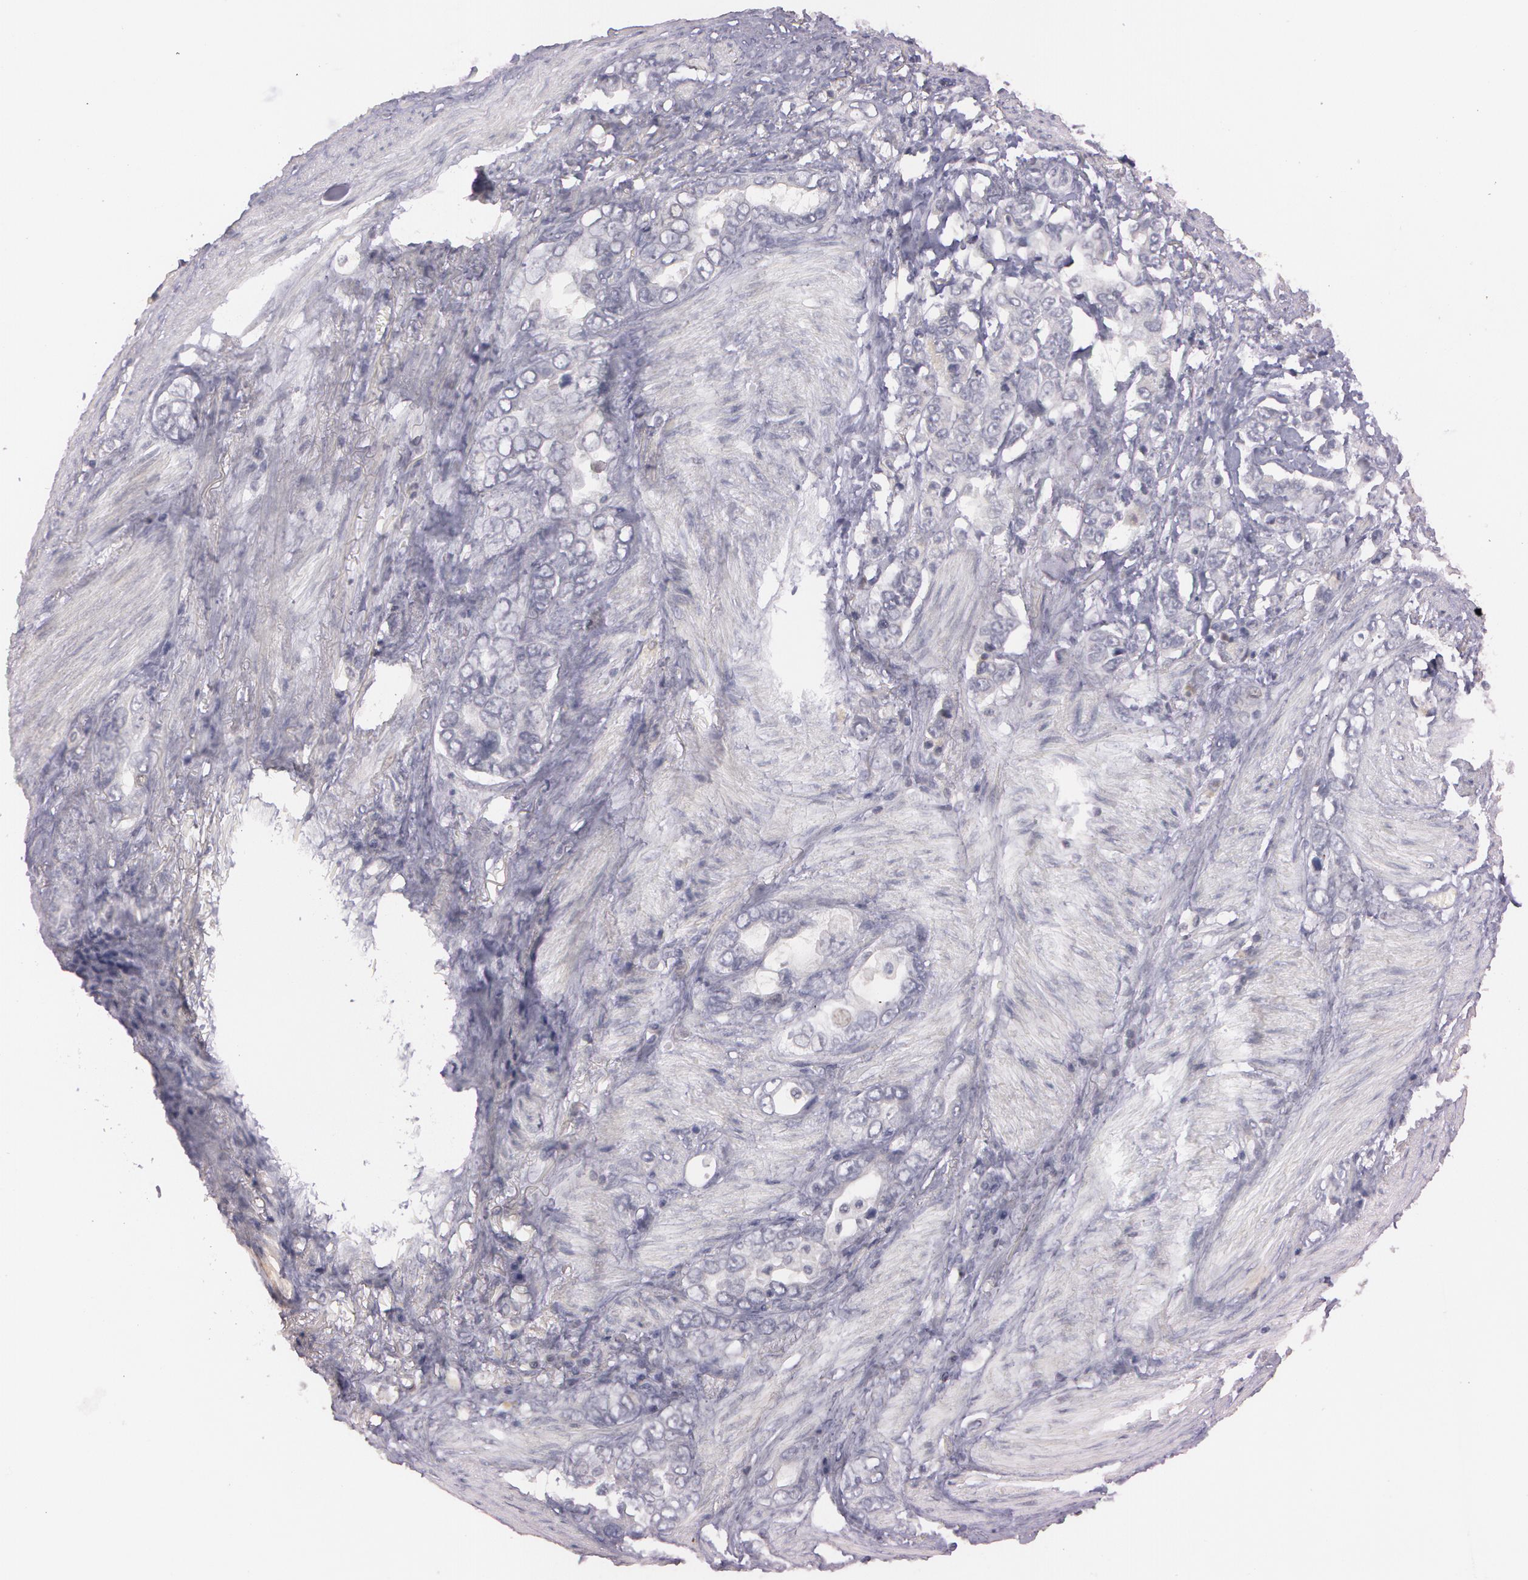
{"staining": {"intensity": "negative", "quantity": "none", "location": "none"}, "tissue": "stomach cancer", "cell_type": "Tumor cells", "image_type": "cancer", "snomed": [{"axis": "morphology", "description": "Adenocarcinoma, NOS"}, {"axis": "topography", "description": "Stomach"}], "caption": "Immunohistochemistry (IHC) of human adenocarcinoma (stomach) exhibits no expression in tumor cells.", "gene": "MXRA5", "patient": {"sex": "male", "age": 78}}